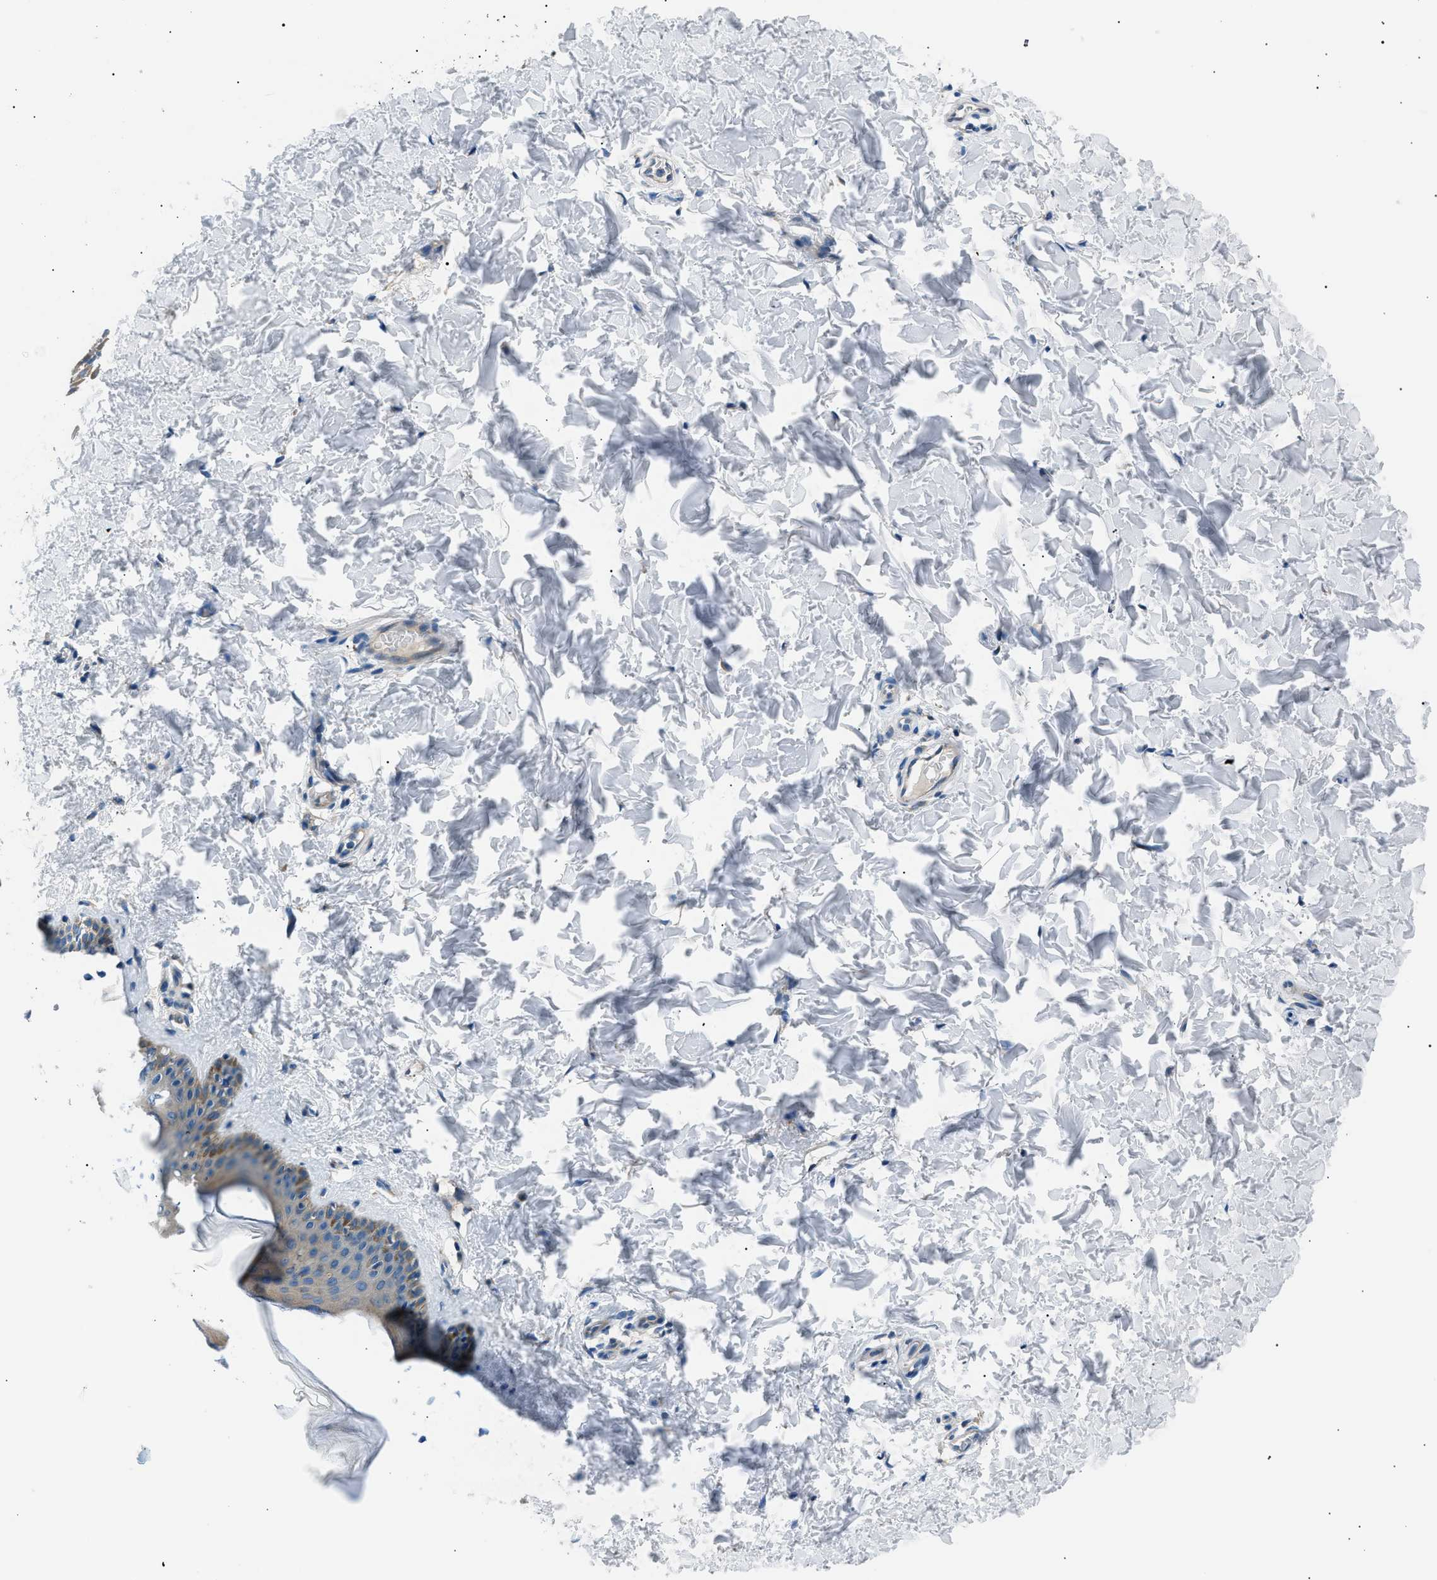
{"staining": {"intensity": "negative", "quantity": "none", "location": "none"}, "tissue": "skin", "cell_type": "Fibroblasts", "image_type": "normal", "snomed": [{"axis": "morphology", "description": "Normal tissue, NOS"}, {"axis": "topography", "description": "Skin"}], "caption": "High magnification brightfield microscopy of benign skin stained with DAB (brown) and counterstained with hematoxylin (blue): fibroblasts show no significant staining.", "gene": "LRRC37B", "patient": {"sex": "female", "age": 41}}